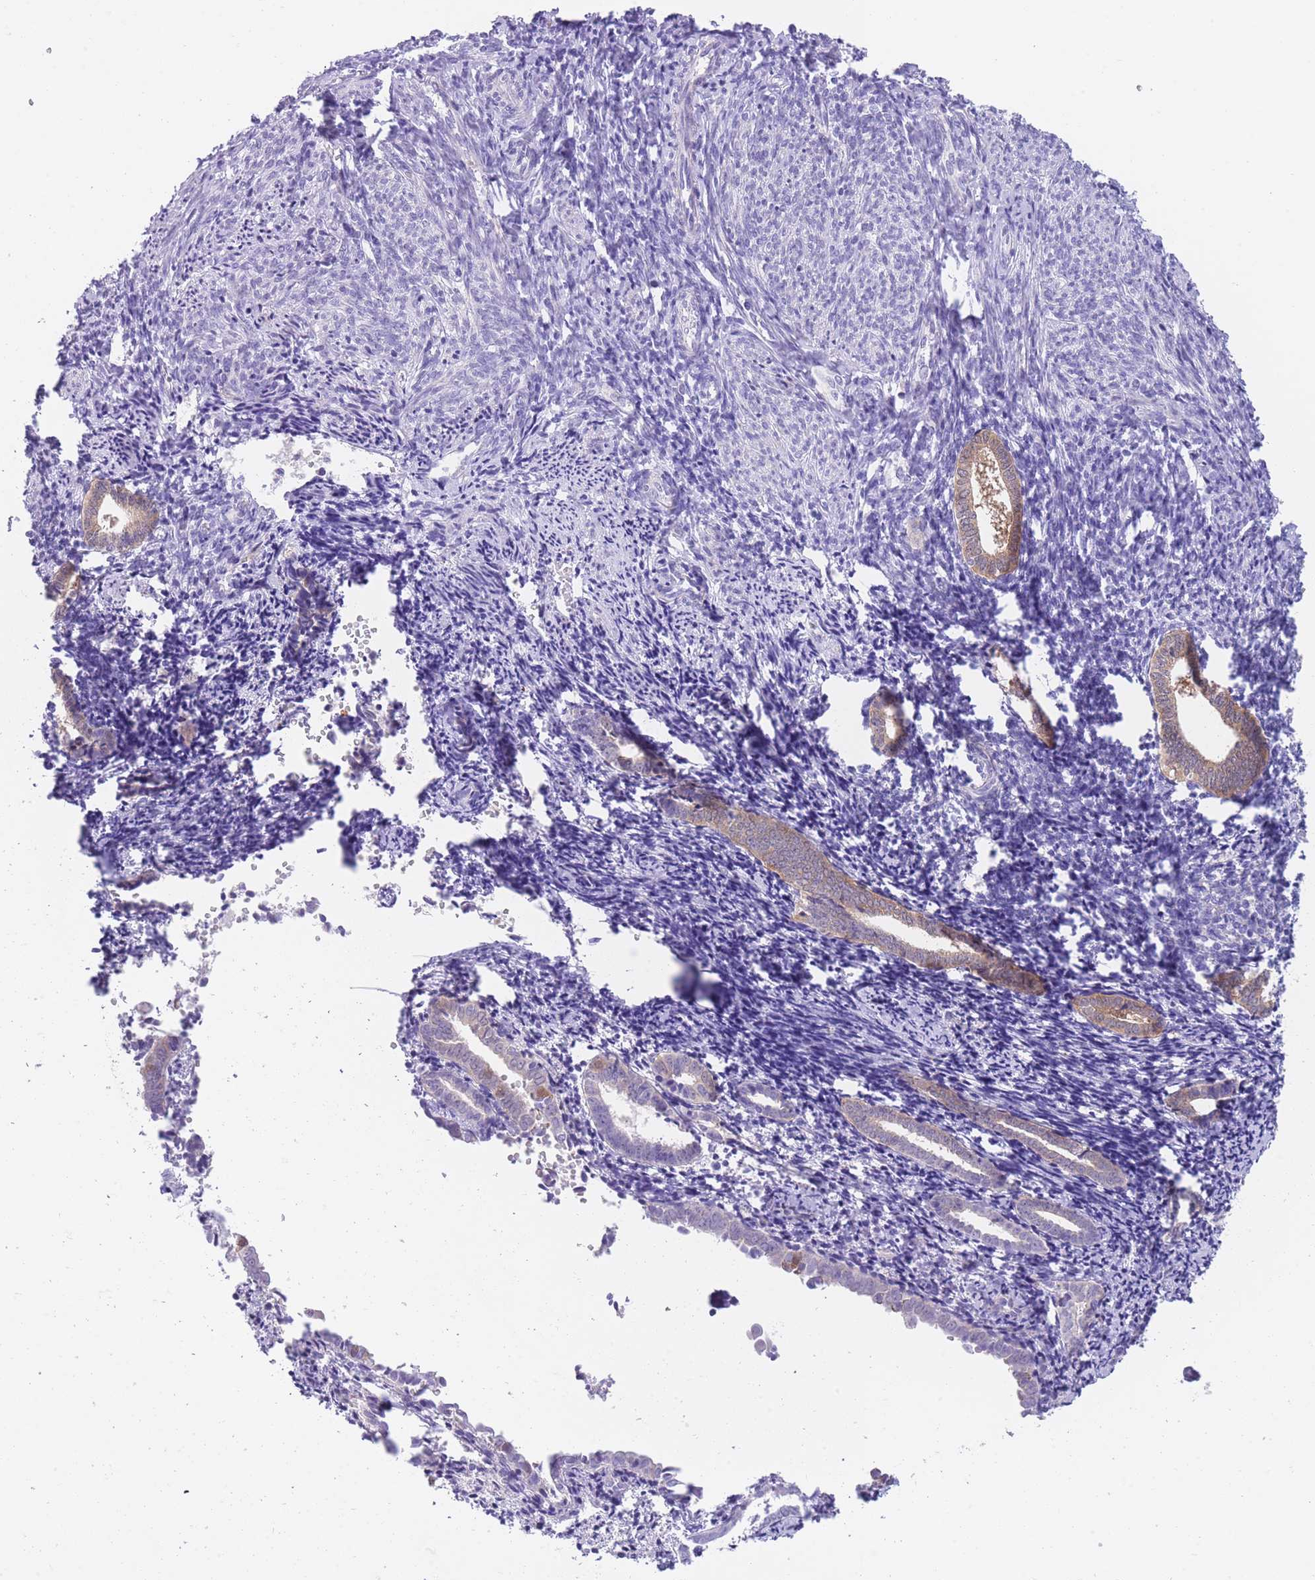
{"staining": {"intensity": "negative", "quantity": "none", "location": "none"}, "tissue": "endometrium", "cell_type": "Cells in endometrial stroma", "image_type": "normal", "snomed": [{"axis": "morphology", "description": "Normal tissue, NOS"}, {"axis": "topography", "description": "Endometrium"}], "caption": "Micrograph shows no significant protein expression in cells in endometrial stroma of benign endometrium.", "gene": "QTRT1", "patient": {"sex": "female", "age": 54}}